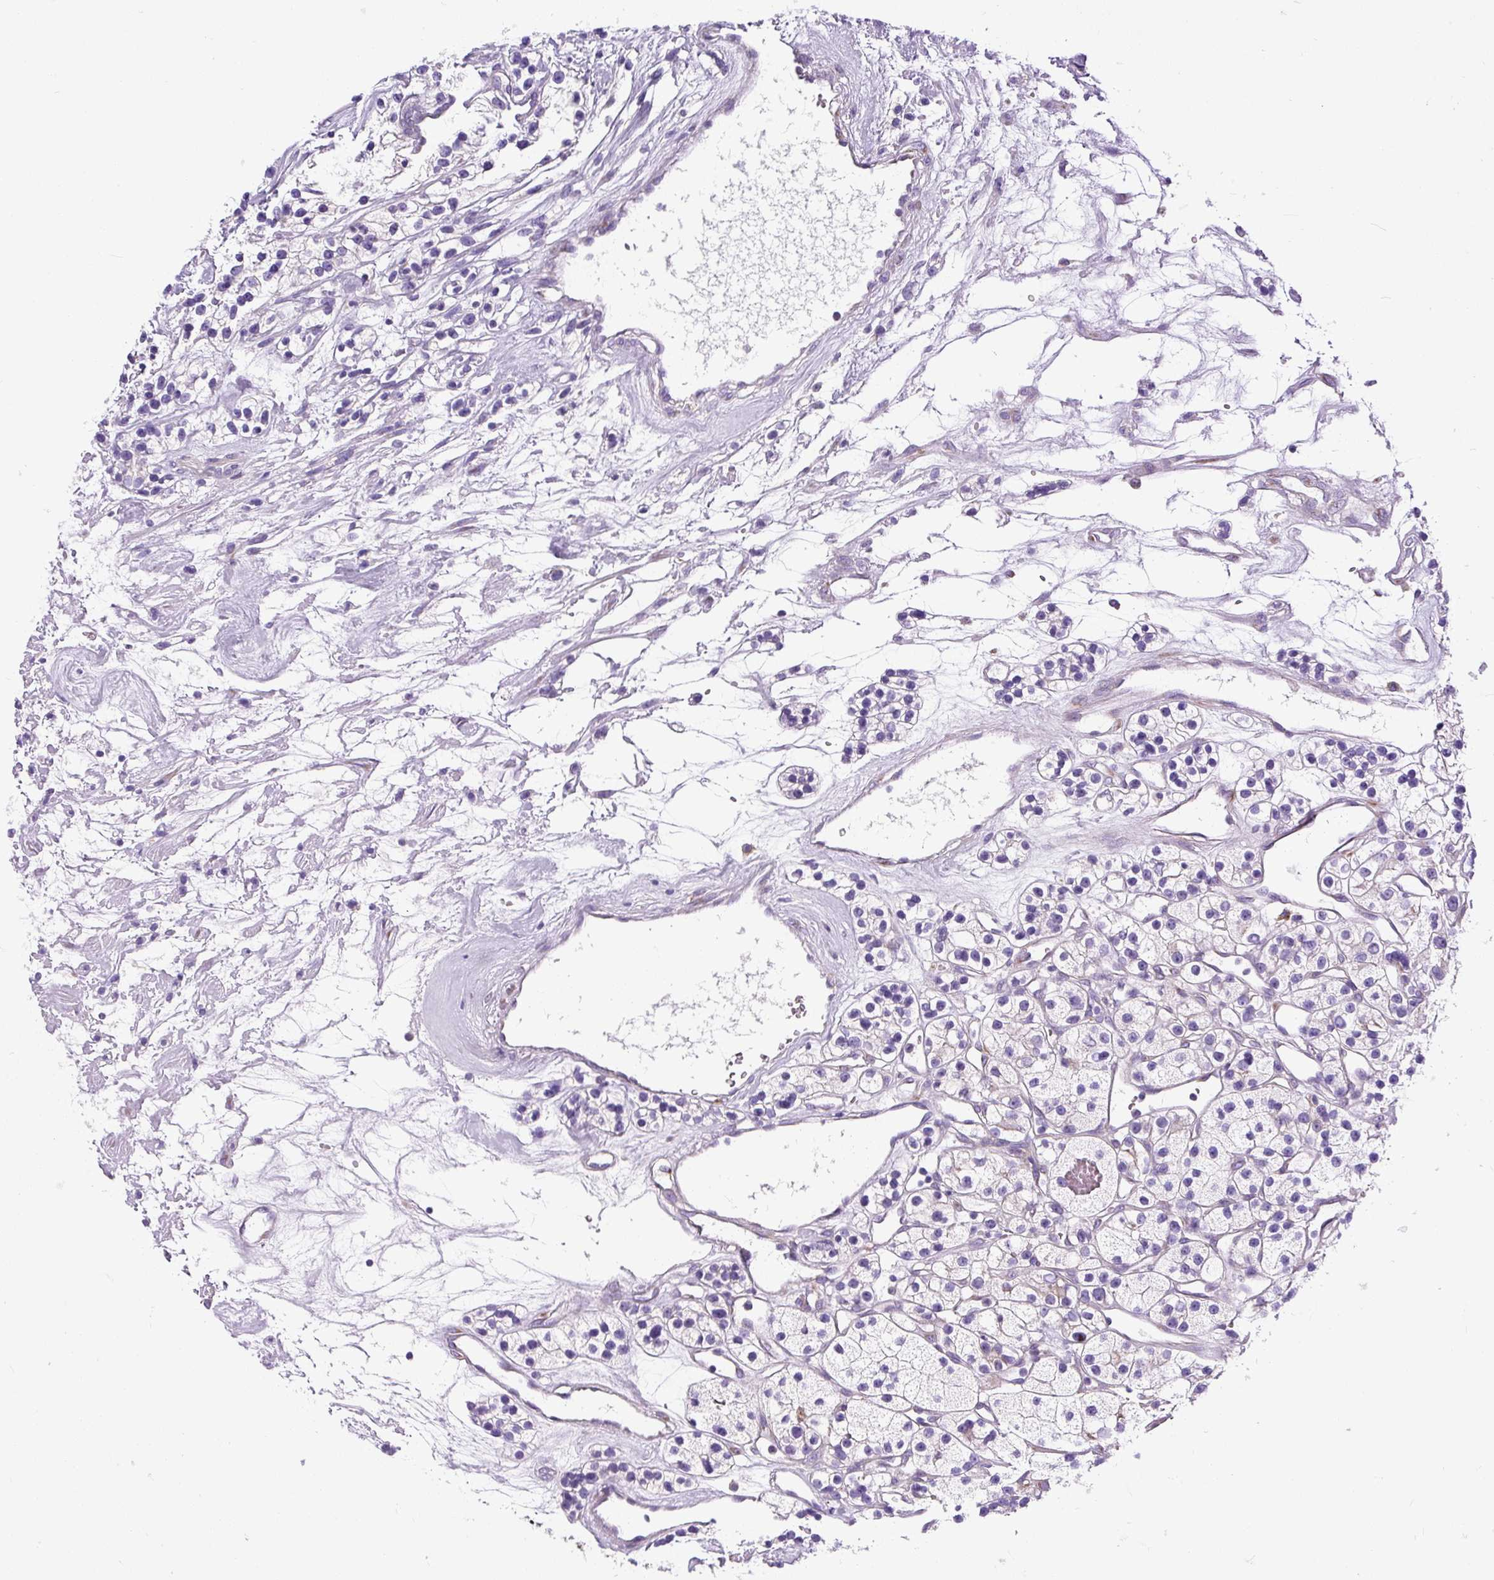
{"staining": {"intensity": "negative", "quantity": "none", "location": "none"}, "tissue": "renal cancer", "cell_type": "Tumor cells", "image_type": "cancer", "snomed": [{"axis": "morphology", "description": "Adenocarcinoma, NOS"}, {"axis": "topography", "description": "Kidney"}], "caption": "IHC photomicrograph of neoplastic tissue: renal adenocarcinoma stained with DAB demonstrates no significant protein staining in tumor cells.", "gene": "DDOST", "patient": {"sex": "female", "age": 57}}